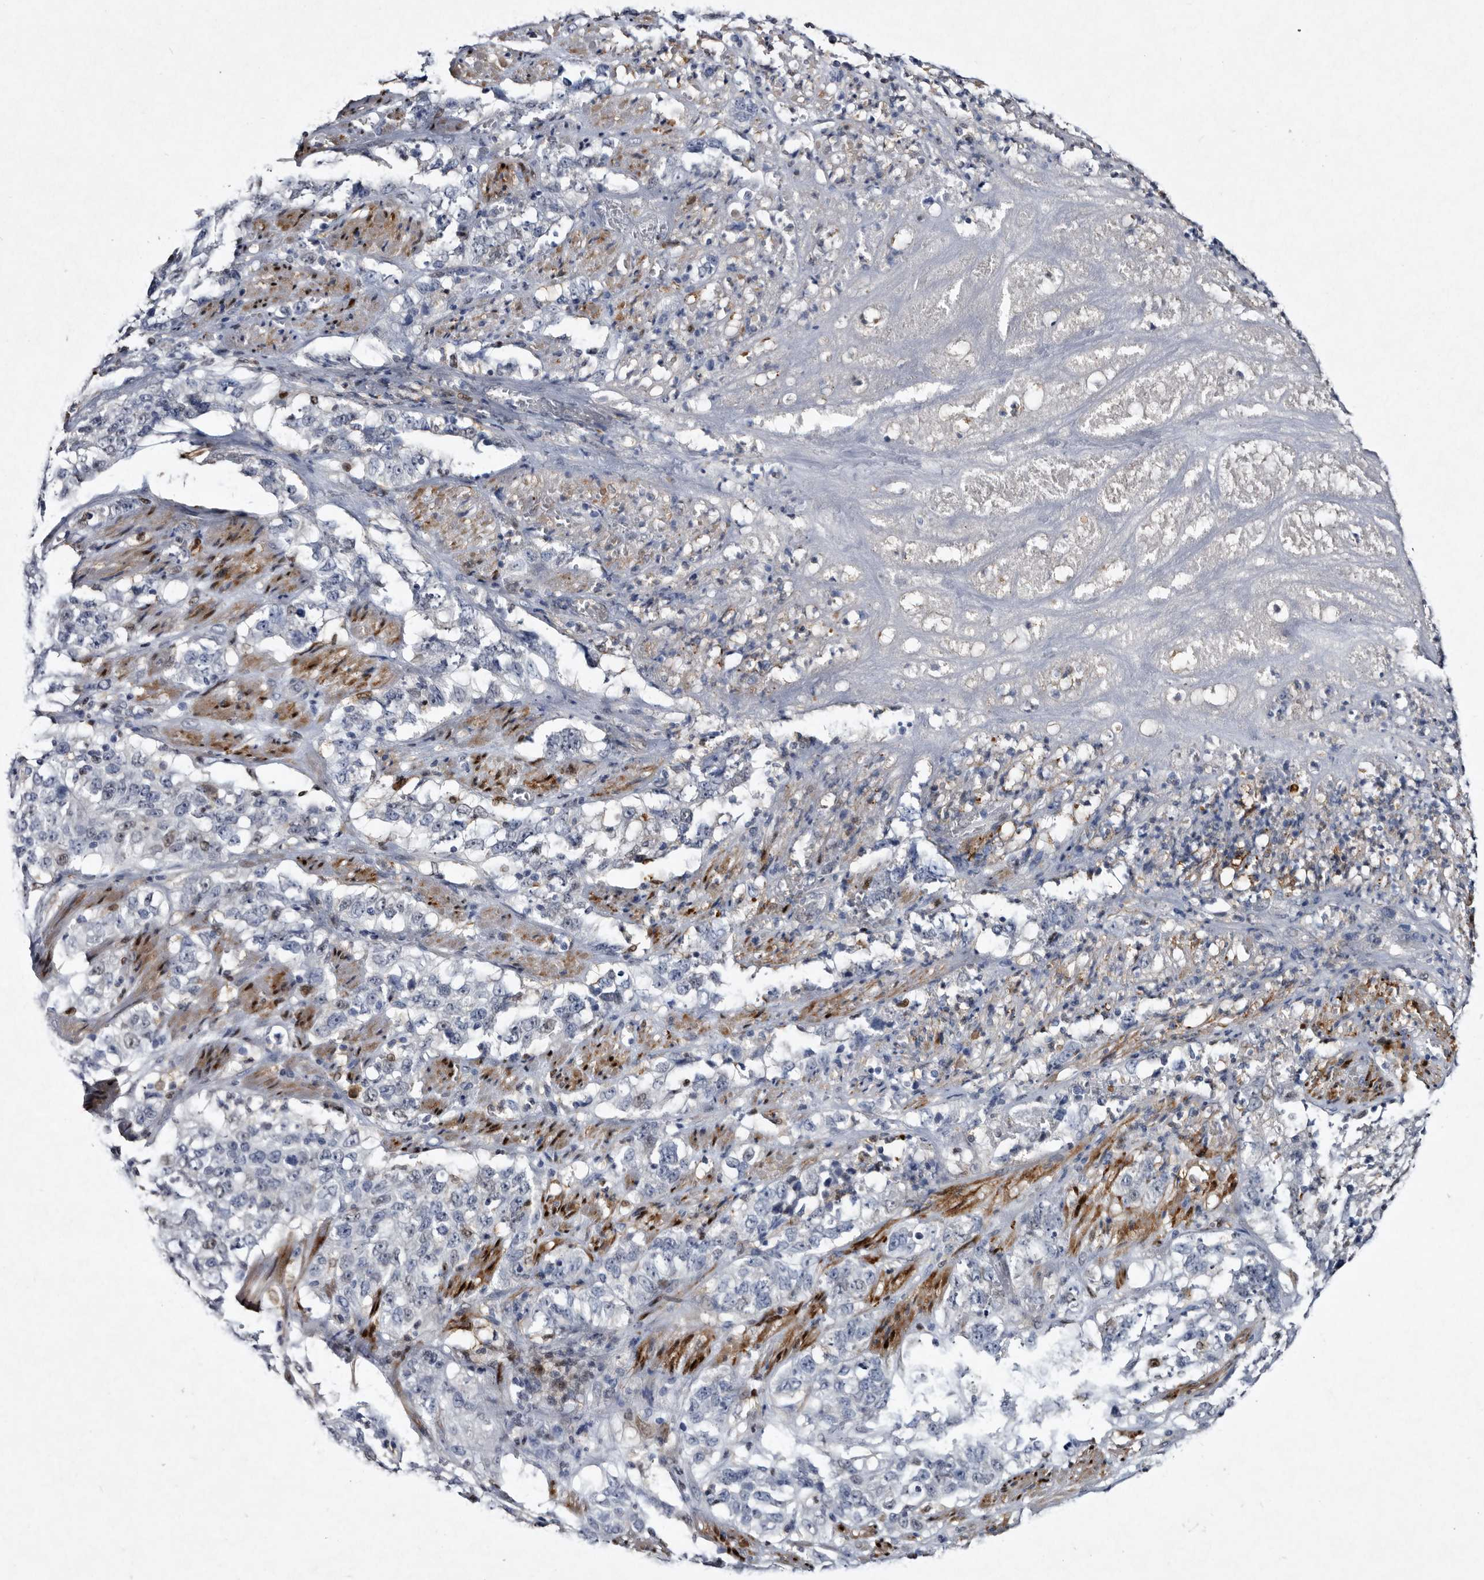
{"staining": {"intensity": "negative", "quantity": "none", "location": "none"}, "tissue": "stomach cancer", "cell_type": "Tumor cells", "image_type": "cancer", "snomed": [{"axis": "morphology", "description": "Adenocarcinoma, NOS"}, {"axis": "topography", "description": "Stomach"}], "caption": "Stomach cancer was stained to show a protein in brown. There is no significant expression in tumor cells.", "gene": "SERPINB8", "patient": {"sex": "male", "age": 48}}